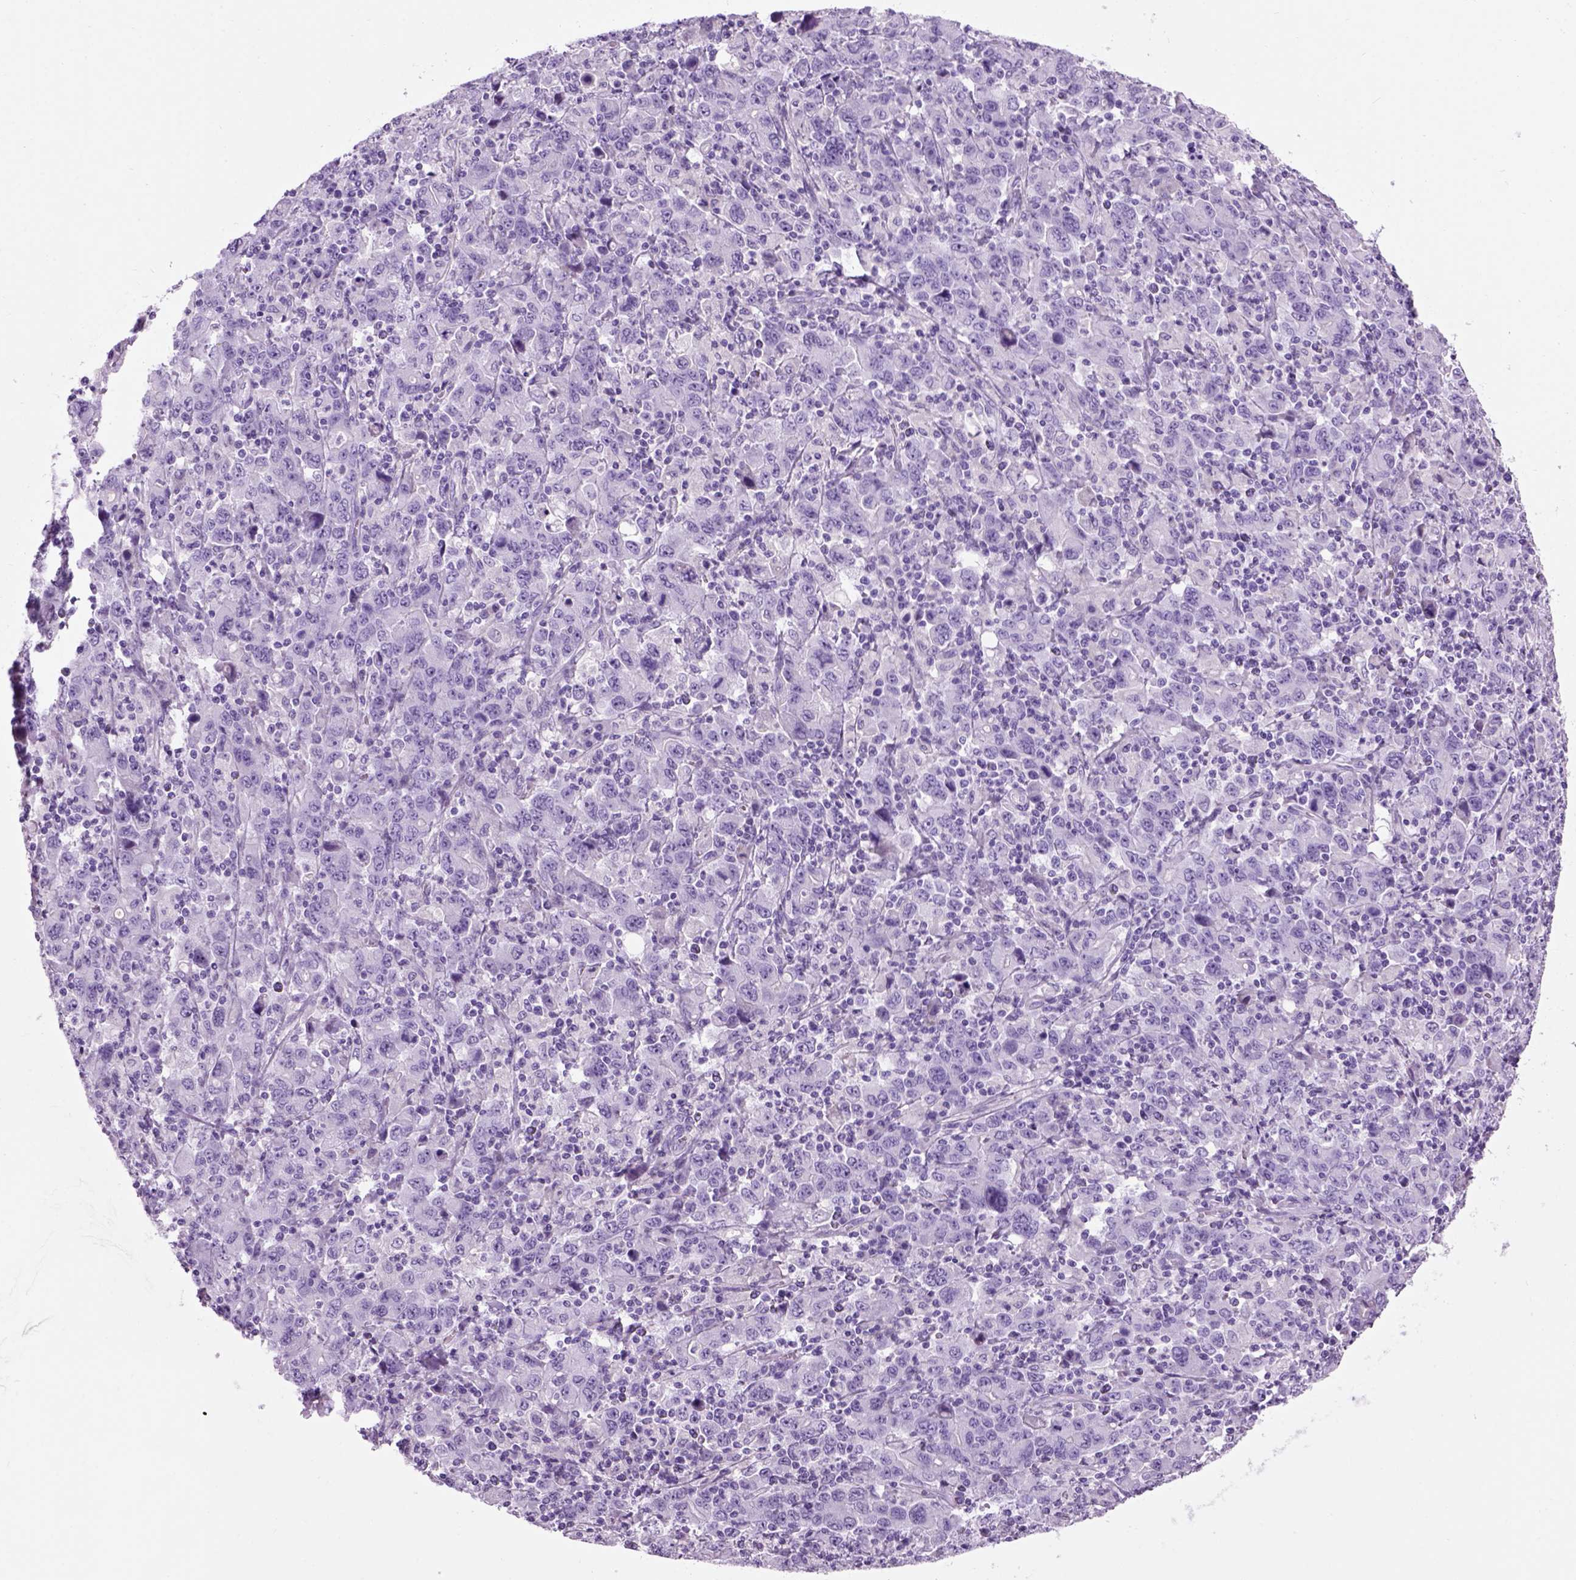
{"staining": {"intensity": "negative", "quantity": "none", "location": "none"}, "tissue": "stomach cancer", "cell_type": "Tumor cells", "image_type": "cancer", "snomed": [{"axis": "morphology", "description": "Adenocarcinoma, NOS"}, {"axis": "topography", "description": "Stomach, upper"}], "caption": "Immunohistochemistry (IHC) histopathology image of stomach cancer stained for a protein (brown), which reveals no staining in tumor cells.", "gene": "GABRB2", "patient": {"sex": "male", "age": 69}}